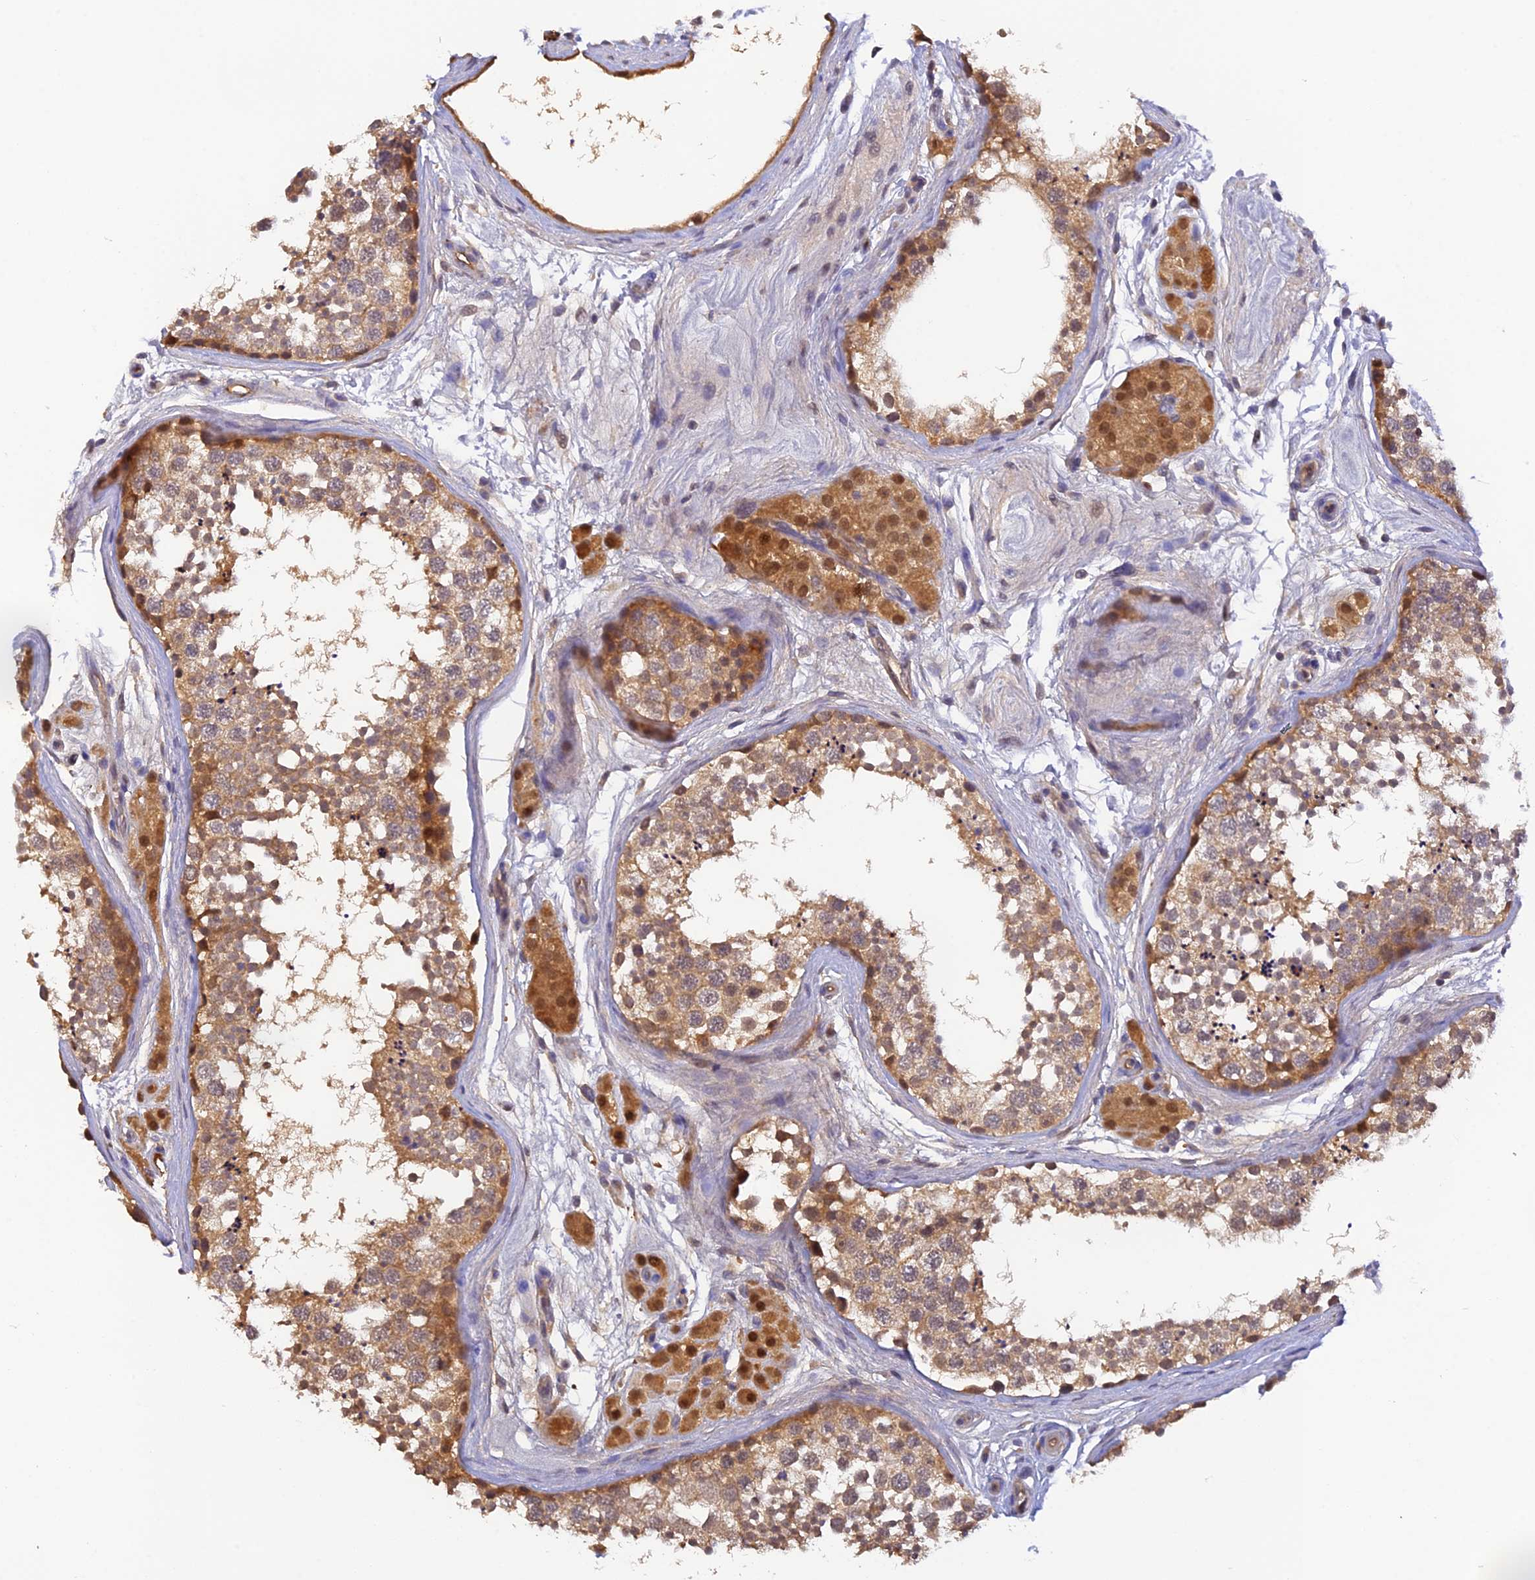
{"staining": {"intensity": "moderate", "quantity": ">75%", "location": "cytoplasmic/membranous"}, "tissue": "testis", "cell_type": "Cells in seminiferous ducts", "image_type": "normal", "snomed": [{"axis": "morphology", "description": "Normal tissue, NOS"}, {"axis": "topography", "description": "Testis"}], "caption": "Testis stained for a protein demonstrates moderate cytoplasmic/membranous positivity in cells in seminiferous ducts. (DAB = brown stain, brightfield microscopy at high magnification).", "gene": "HDHD2", "patient": {"sex": "male", "age": 56}}